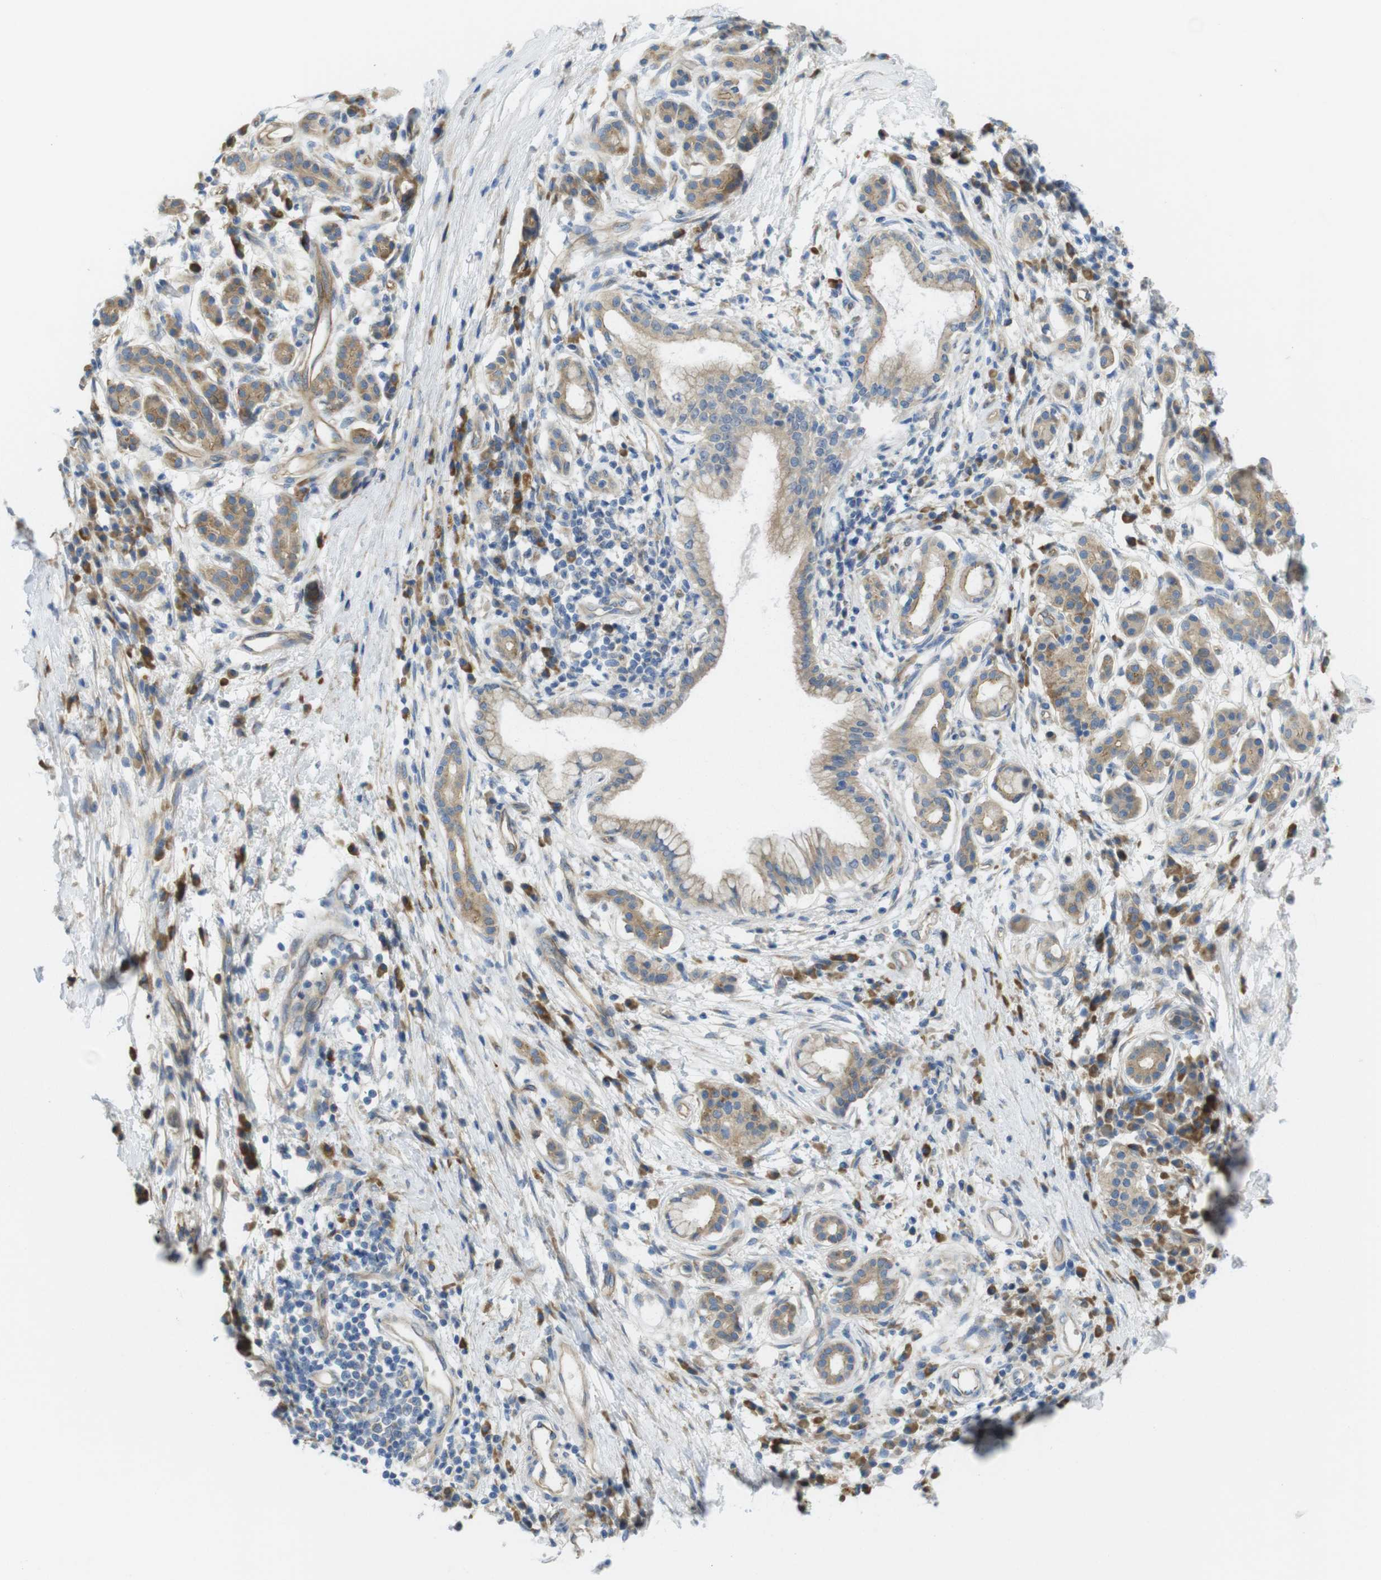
{"staining": {"intensity": "moderate", "quantity": ">75%", "location": "cytoplasmic/membranous"}, "tissue": "pancreatic cancer", "cell_type": "Tumor cells", "image_type": "cancer", "snomed": [{"axis": "morphology", "description": "Adenocarcinoma, NOS"}, {"axis": "topography", "description": "Pancreas"}], "caption": "High-power microscopy captured an IHC histopathology image of pancreatic cancer (adenocarcinoma), revealing moderate cytoplasmic/membranous expression in about >75% of tumor cells.", "gene": "TMEM234", "patient": {"sex": "male", "age": 77}}